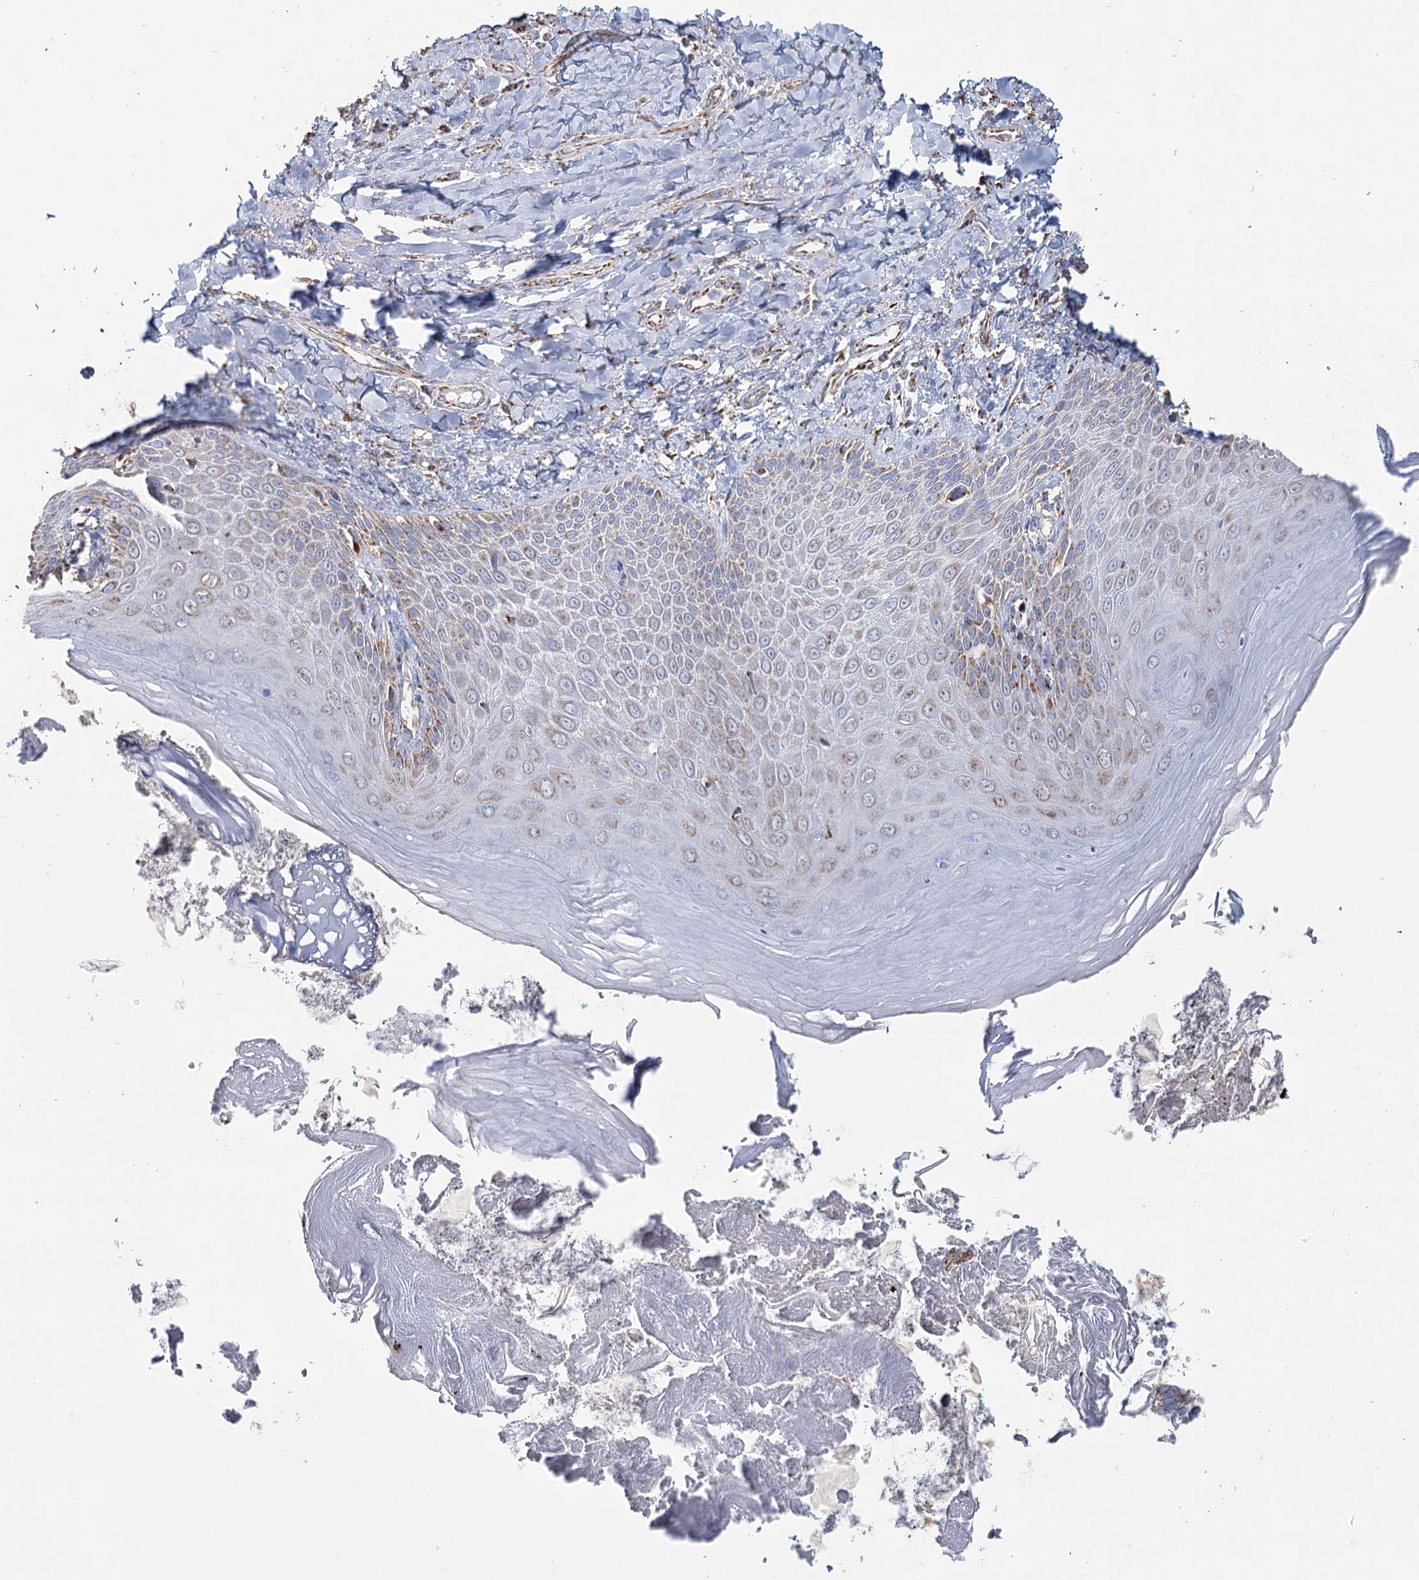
{"staining": {"intensity": "moderate", "quantity": "25%-75%", "location": "cytoplasmic/membranous"}, "tissue": "skin", "cell_type": "Epidermal cells", "image_type": "normal", "snomed": [{"axis": "morphology", "description": "Normal tissue, NOS"}, {"axis": "topography", "description": "Anal"}], "caption": "A micrograph of human skin stained for a protein demonstrates moderate cytoplasmic/membranous brown staining in epidermal cells. (DAB = brown stain, brightfield microscopy at high magnification).", "gene": "MRPL44", "patient": {"sex": "male", "age": 78}}